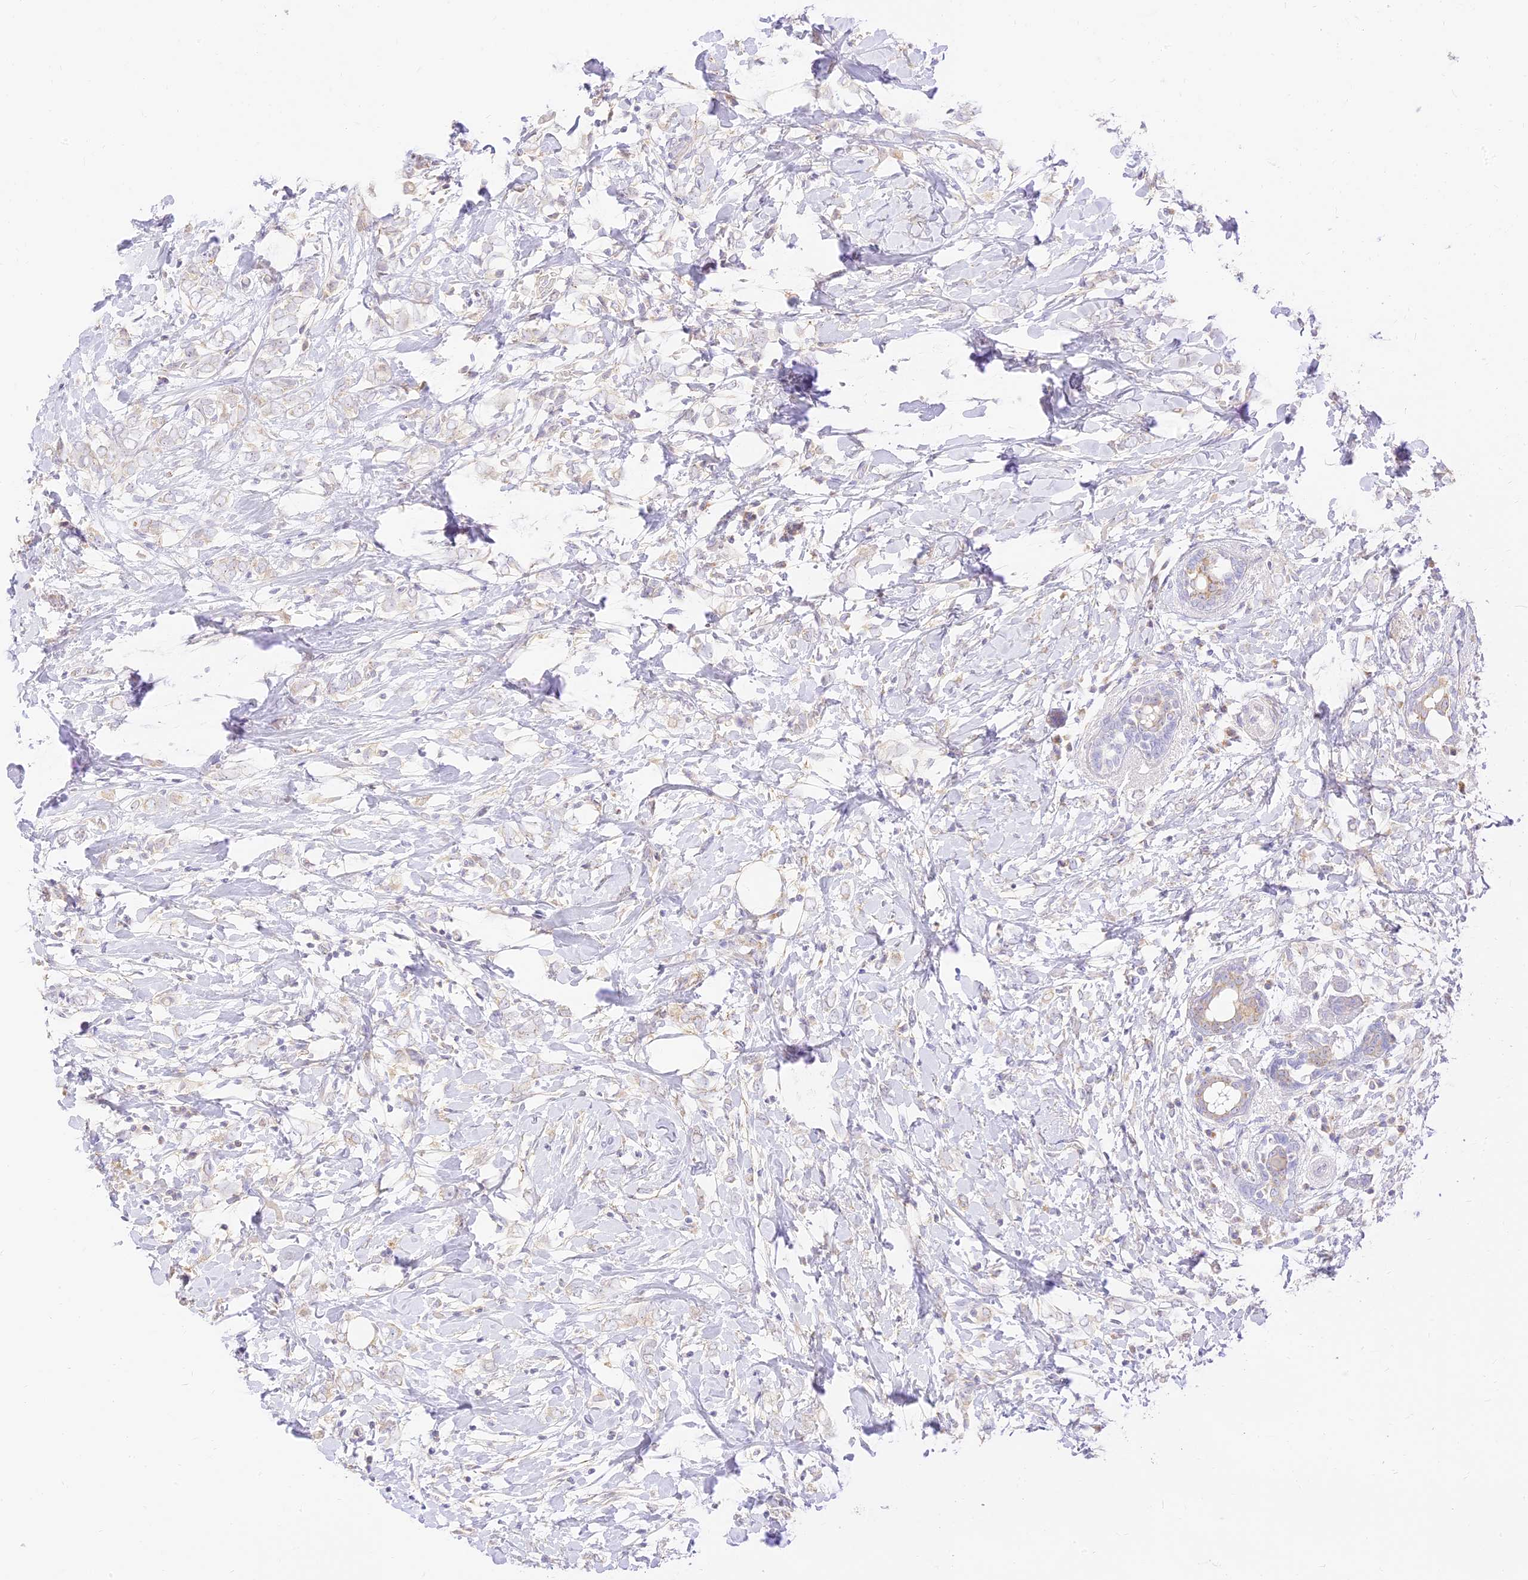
{"staining": {"intensity": "weak", "quantity": "<25%", "location": "cytoplasmic/membranous"}, "tissue": "breast cancer", "cell_type": "Tumor cells", "image_type": "cancer", "snomed": [{"axis": "morphology", "description": "Normal tissue, NOS"}, {"axis": "morphology", "description": "Lobular carcinoma"}, {"axis": "topography", "description": "Breast"}], "caption": "A photomicrograph of breast cancer stained for a protein shows no brown staining in tumor cells.", "gene": "LRRC15", "patient": {"sex": "female", "age": 47}}